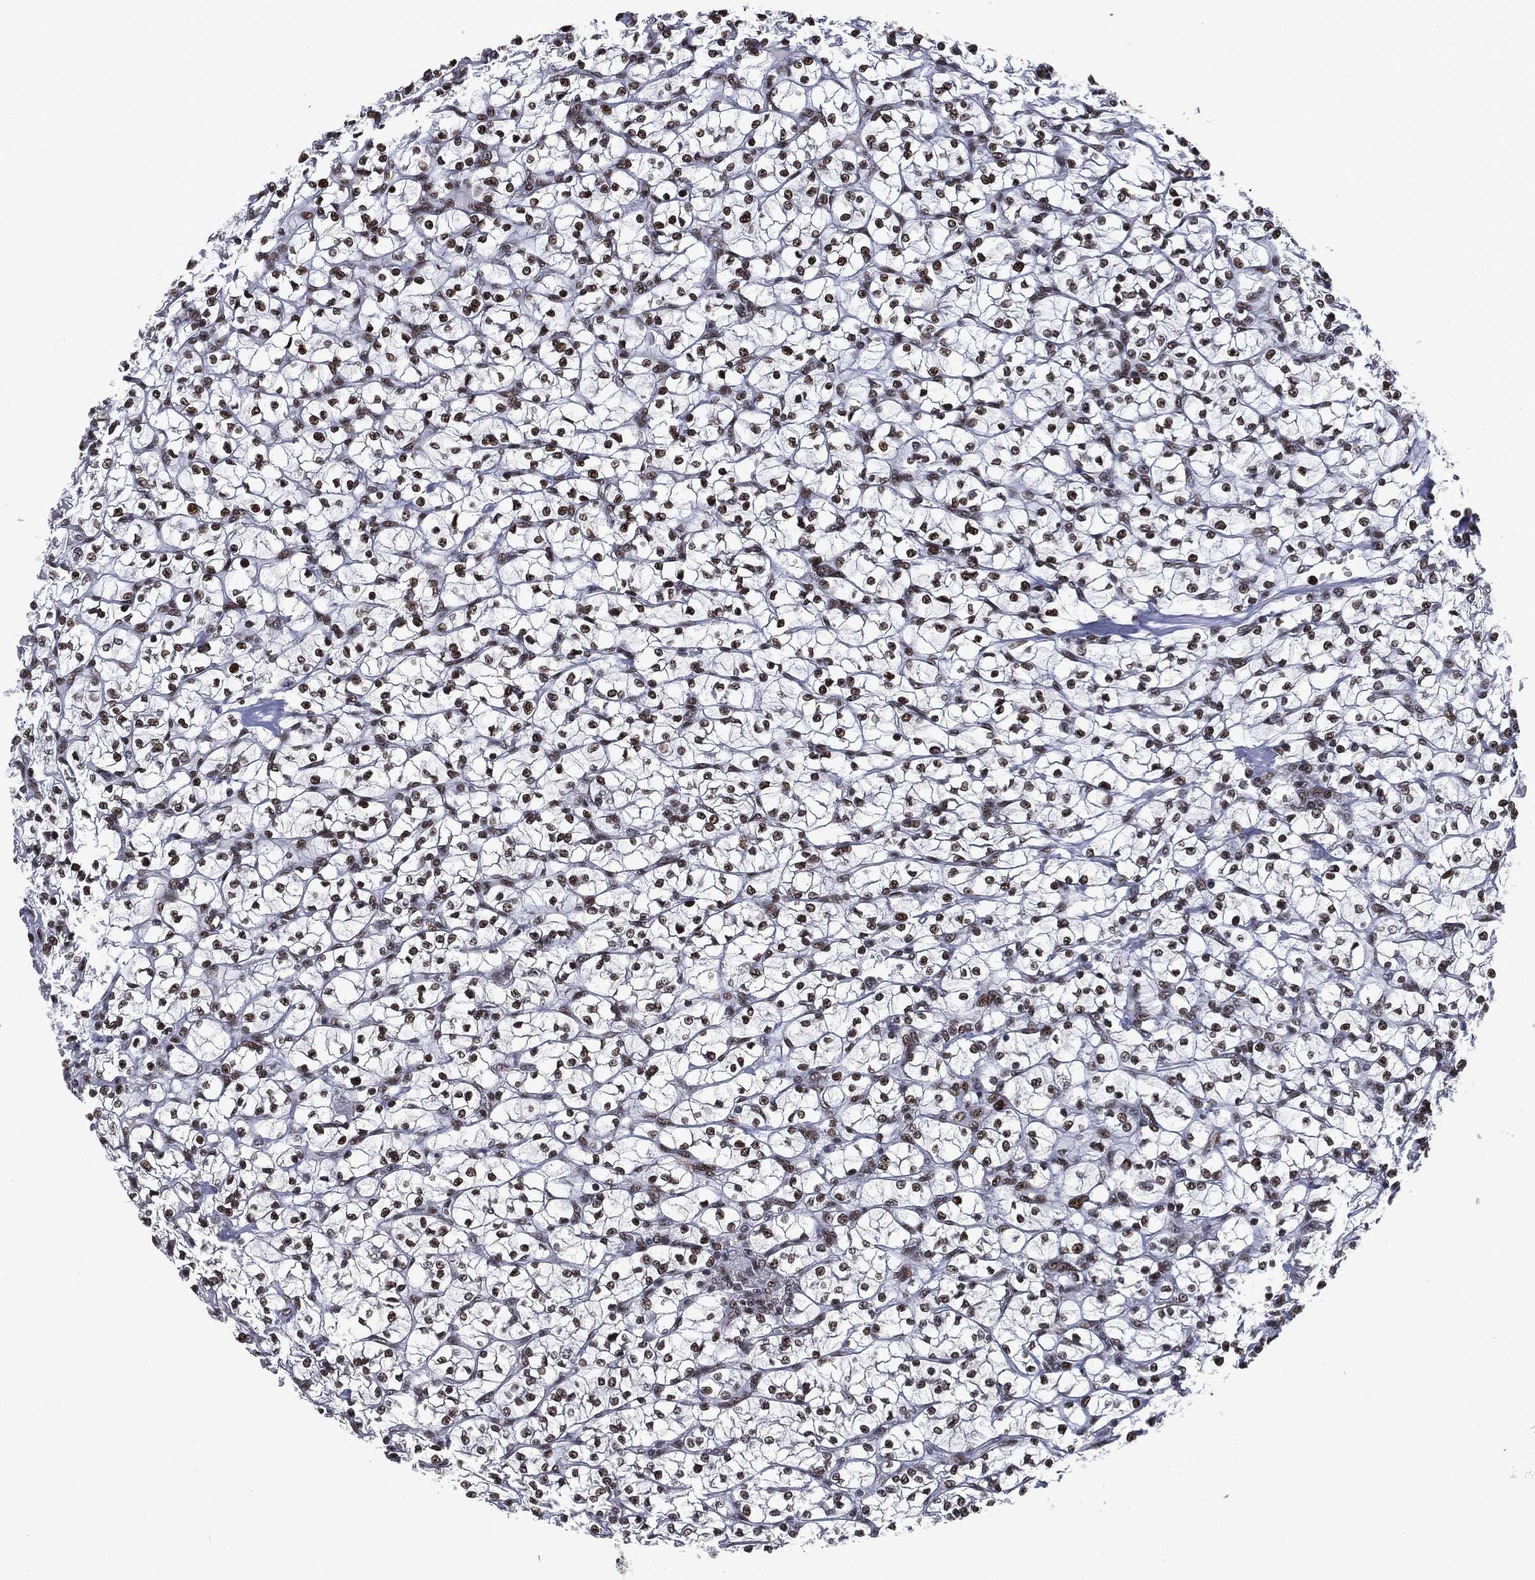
{"staining": {"intensity": "strong", "quantity": ">75%", "location": "nuclear"}, "tissue": "renal cancer", "cell_type": "Tumor cells", "image_type": "cancer", "snomed": [{"axis": "morphology", "description": "Adenocarcinoma, NOS"}, {"axis": "topography", "description": "Kidney"}], "caption": "DAB (3,3'-diaminobenzidine) immunohistochemical staining of human renal cancer reveals strong nuclear protein expression in approximately >75% of tumor cells.", "gene": "MSH2", "patient": {"sex": "female", "age": 64}}